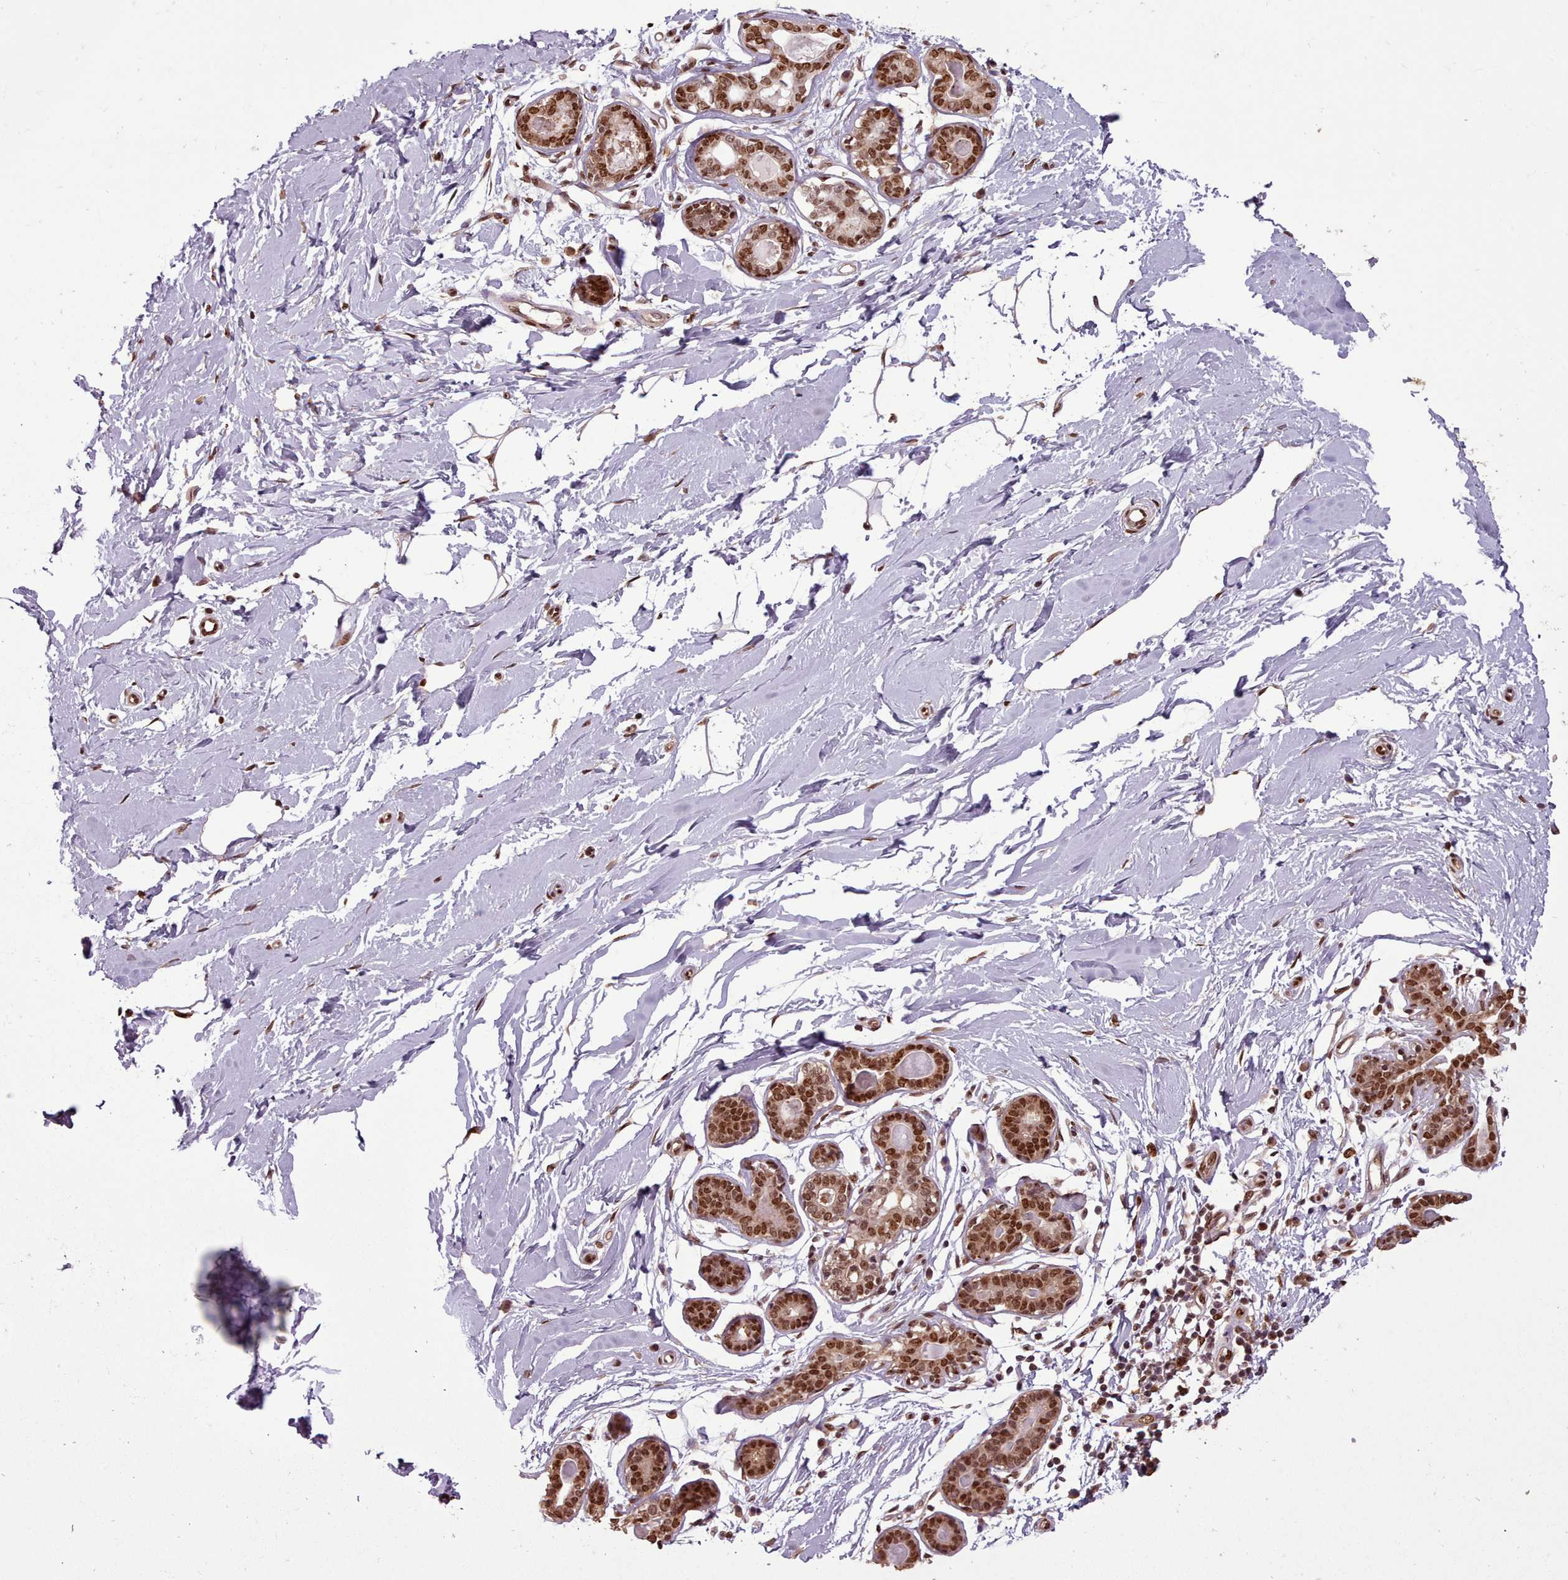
{"staining": {"intensity": "moderate", "quantity": ">75%", "location": "nuclear"}, "tissue": "breast", "cell_type": "Adipocytes", "image_type": "normal", "snomed": [{"axis": "morphology", "description": "Normal tissue, NOS"}, {"axis": "topography", "description": "Breast"}], "caption": "IHC of benign human breast shows medium levels of moderate nuclear positivity in approximately >75% of adipocytes.", "gene": "RPS27A", "patient": {"sex": "female", "age": 23}}